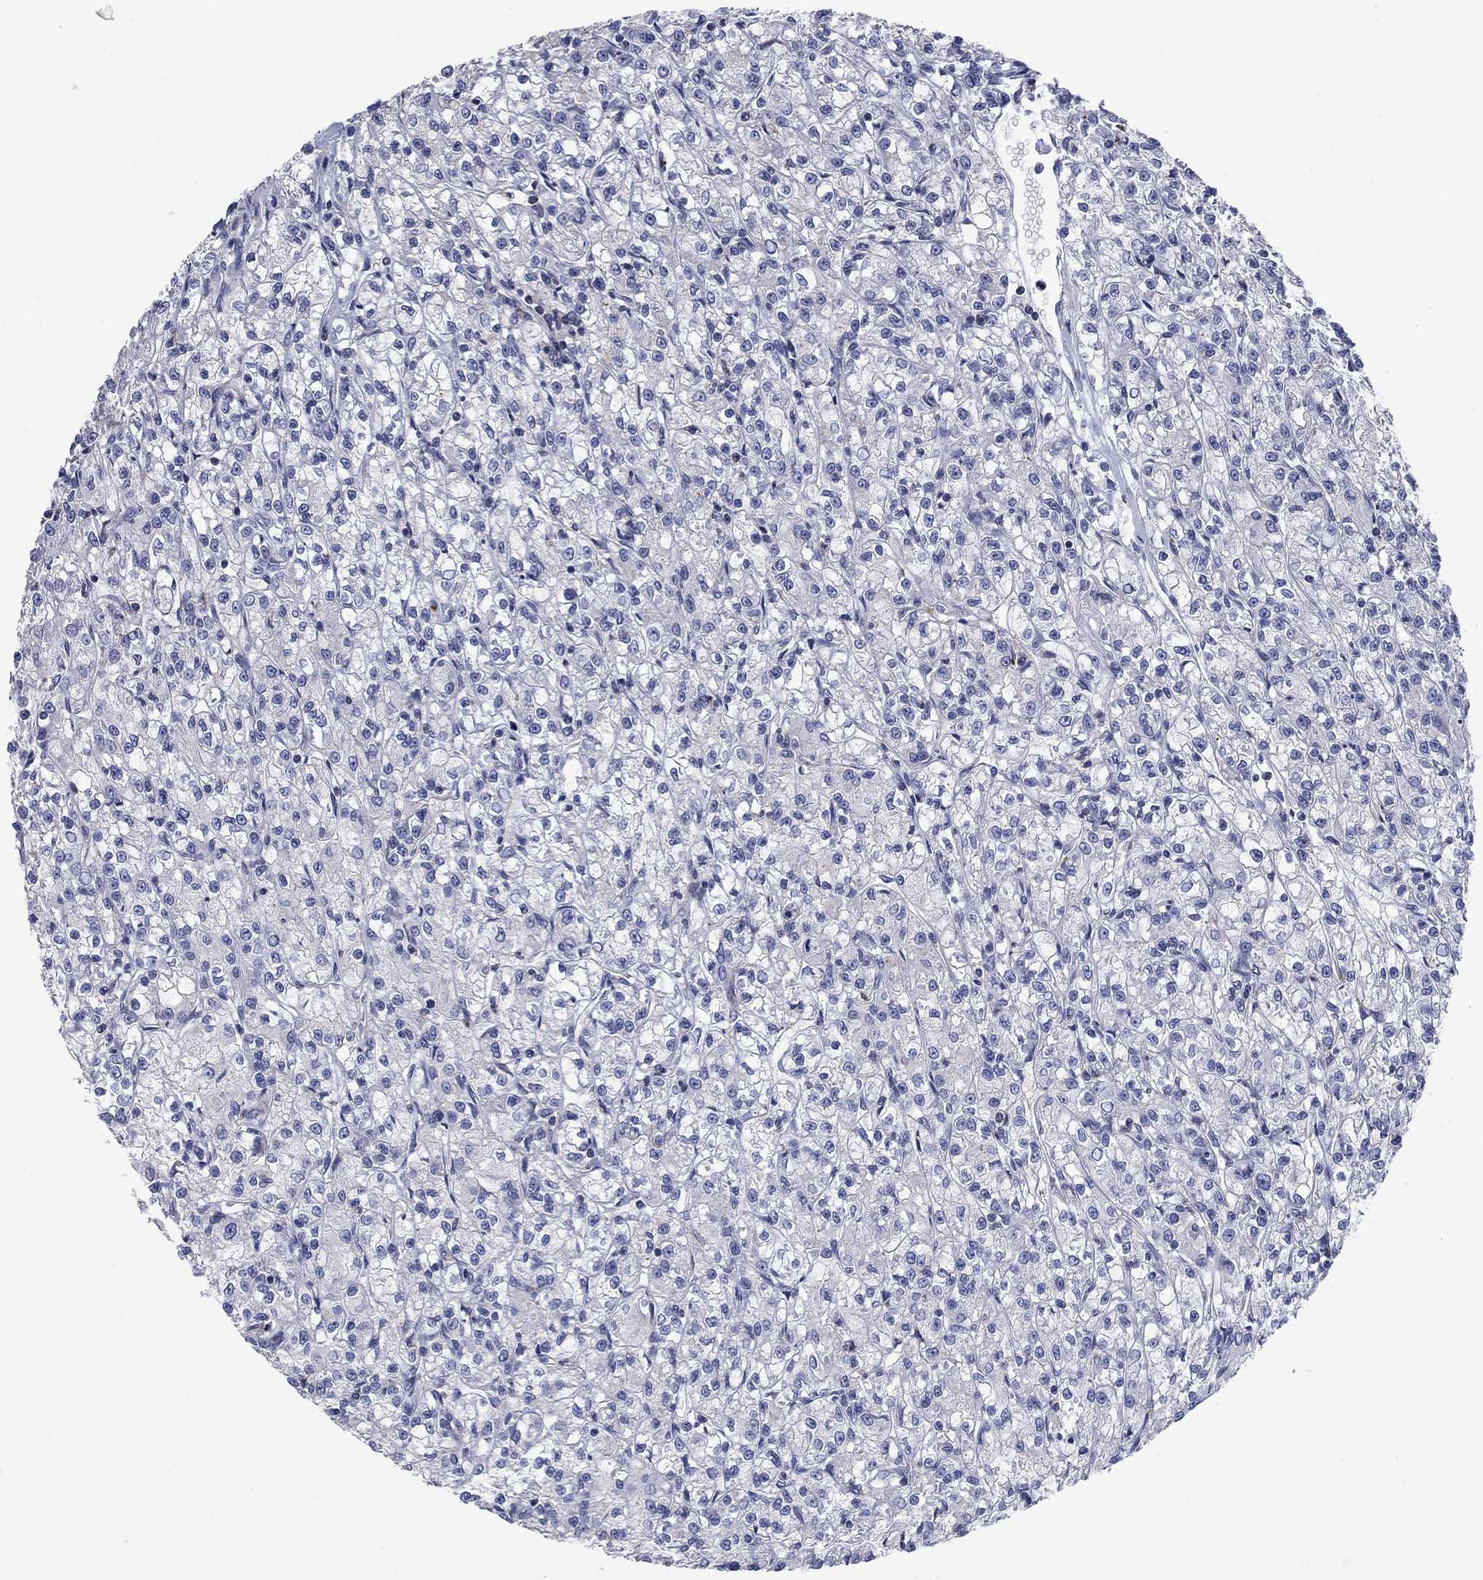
{"staining": {"intensity": "negative", "quantity": "none", "location": "none"}, "tissue": "renal cancer", "cell_type": "Tumor cells", "image_type": "cancer", "snomed": [{"axis": "morphology", "description": "Adenocarcinoma, NOS"}, {"axis": "topography", "description": "Kidney"}], "caption": "DAB immunohistochemical staining of human renal adenocarcinoma exhibits no significant staining in tumor cells.", "gene": "PSD4", "patient": {"sex": "female", "age": 59}}